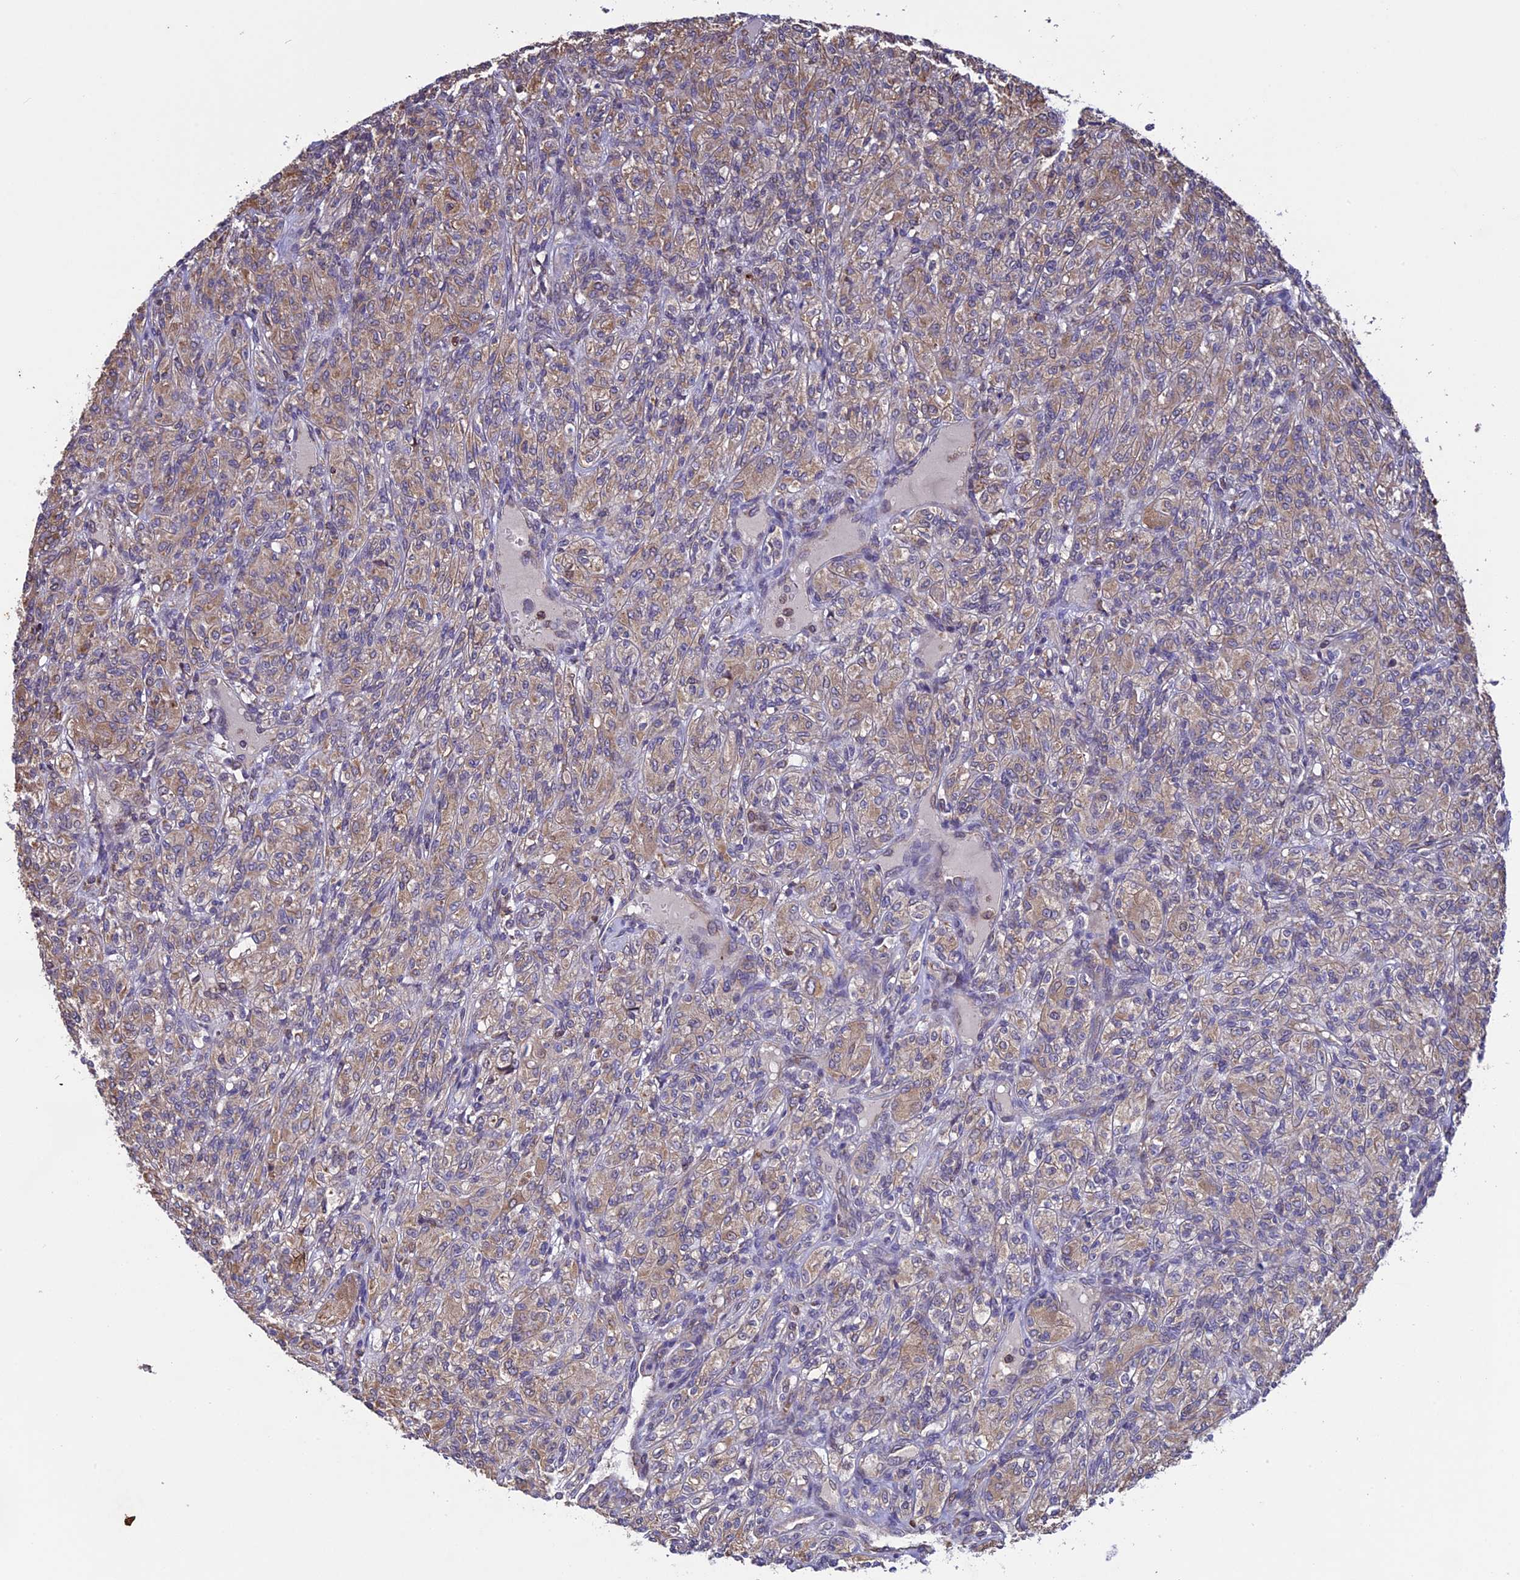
{"staining": {"intensity": "weak", "quantity": "25%-75%", "location": "cytoplasmic/membranous"}, "tissue": "renal cancer", "cell_type": "Tumor cells", "image_type": "cancer", "snomed": [{"axis": "morphology", "description": "Adenocarcinoma, NOS"}, {"axis": "topography", "description": "Kidney"}], "caption": "This is a micrograph of IHC staining of renal adenocarcinoma, which shows weak expression in the cytoplasmic/membranous of tumor cells.", "gene": "DMRTA2", "patient": {"sex": "male", "age": 77}}